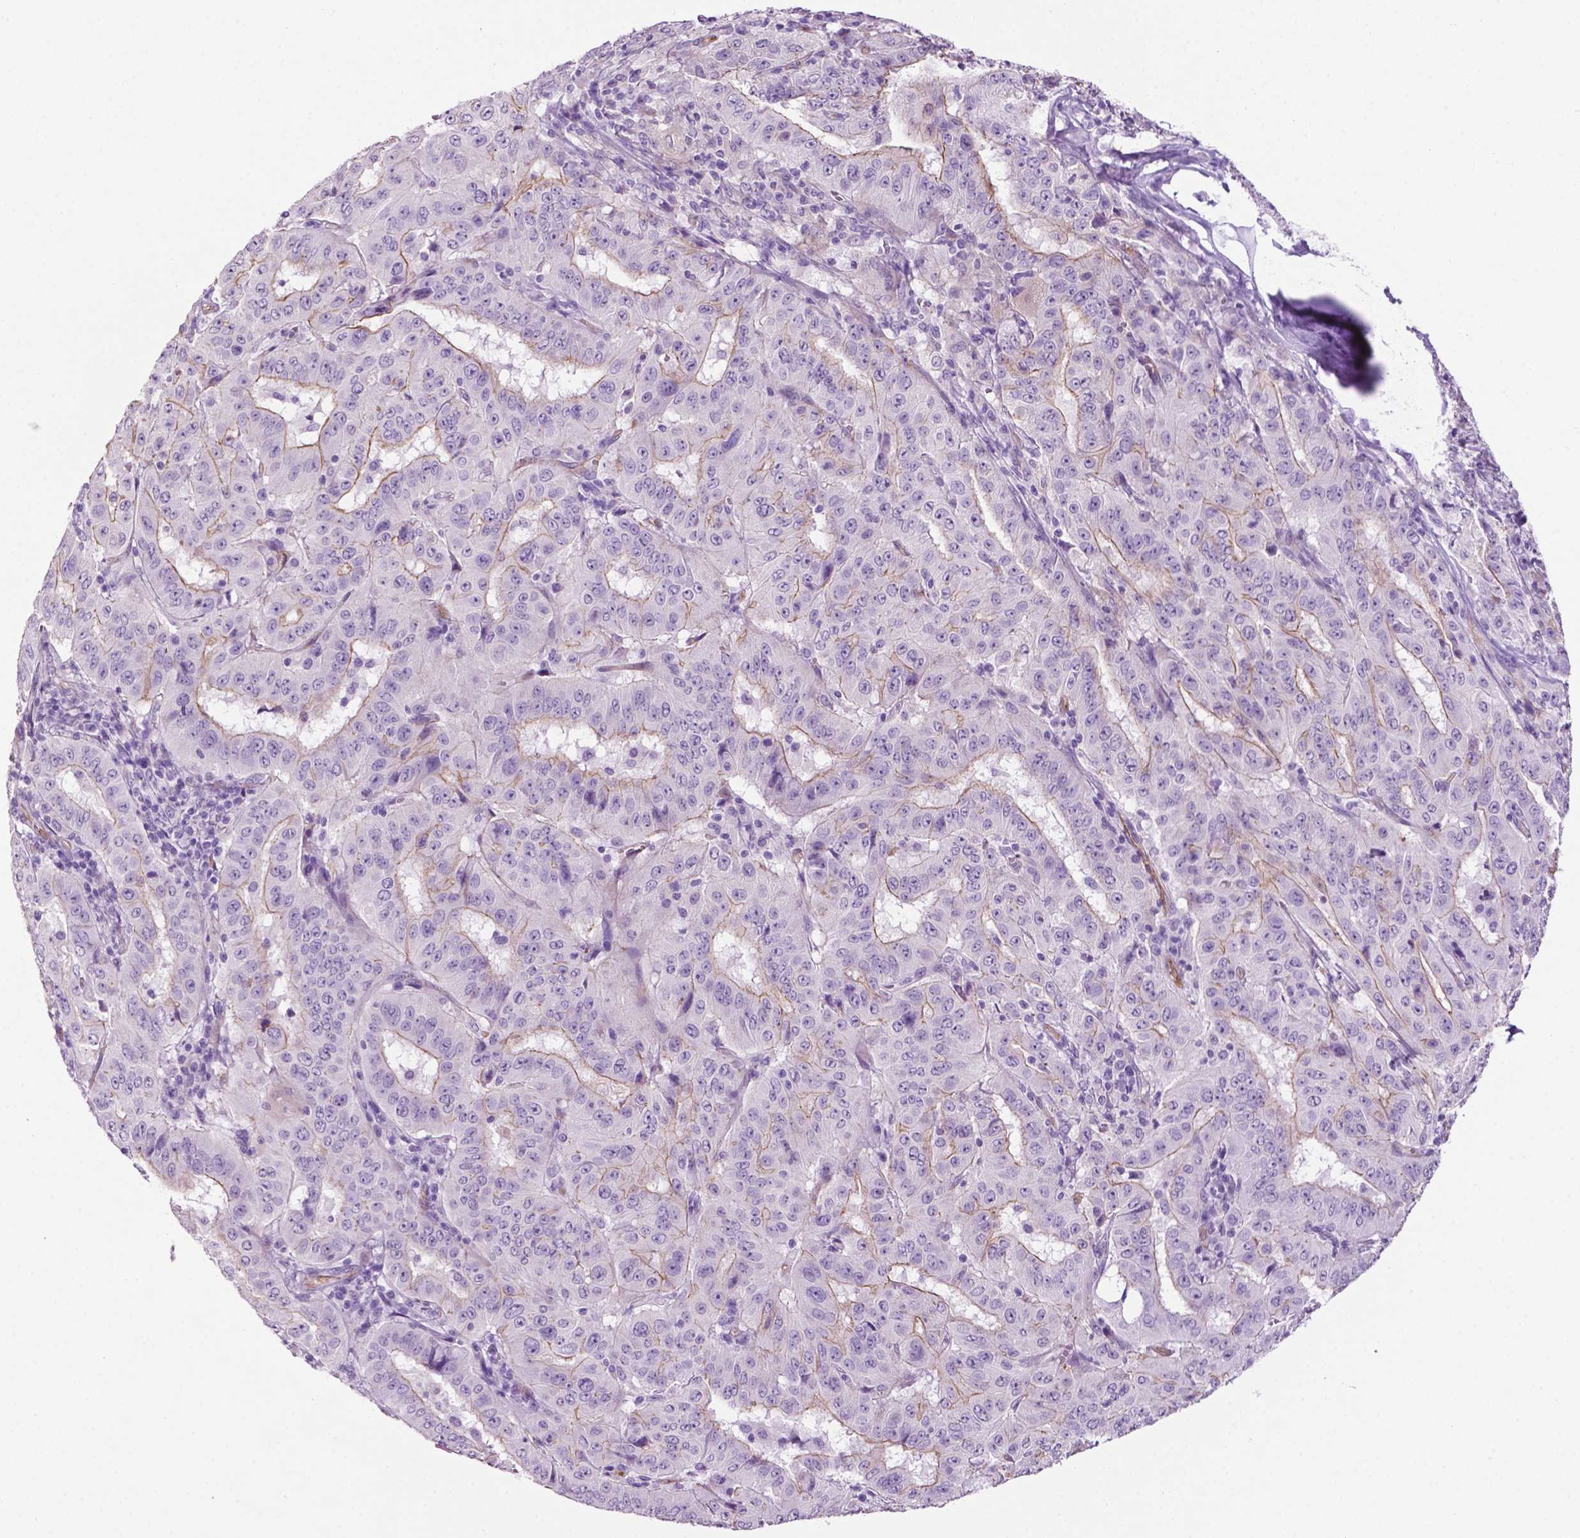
{"staining": {"intensity": "weak", "quantity": "<25%", "location": "cytoplasmic/membranous"}, "tissue": "pancreatic cancer", "cell_type": "Tumor cells", "image_type": "cancer", "snomed": [{"axis": "morphology", "description": "Adenocarcinoma, NOS"}, {"axis": "topography", "description": "Pancreas"}], "caption": "A photomicrograph of pancreatic adenocarcinoma stained for a protein exhibits no brown staining in tumor cells.", "gene": "PHGR1", "patient": {"sex": "male", "age": 63}}